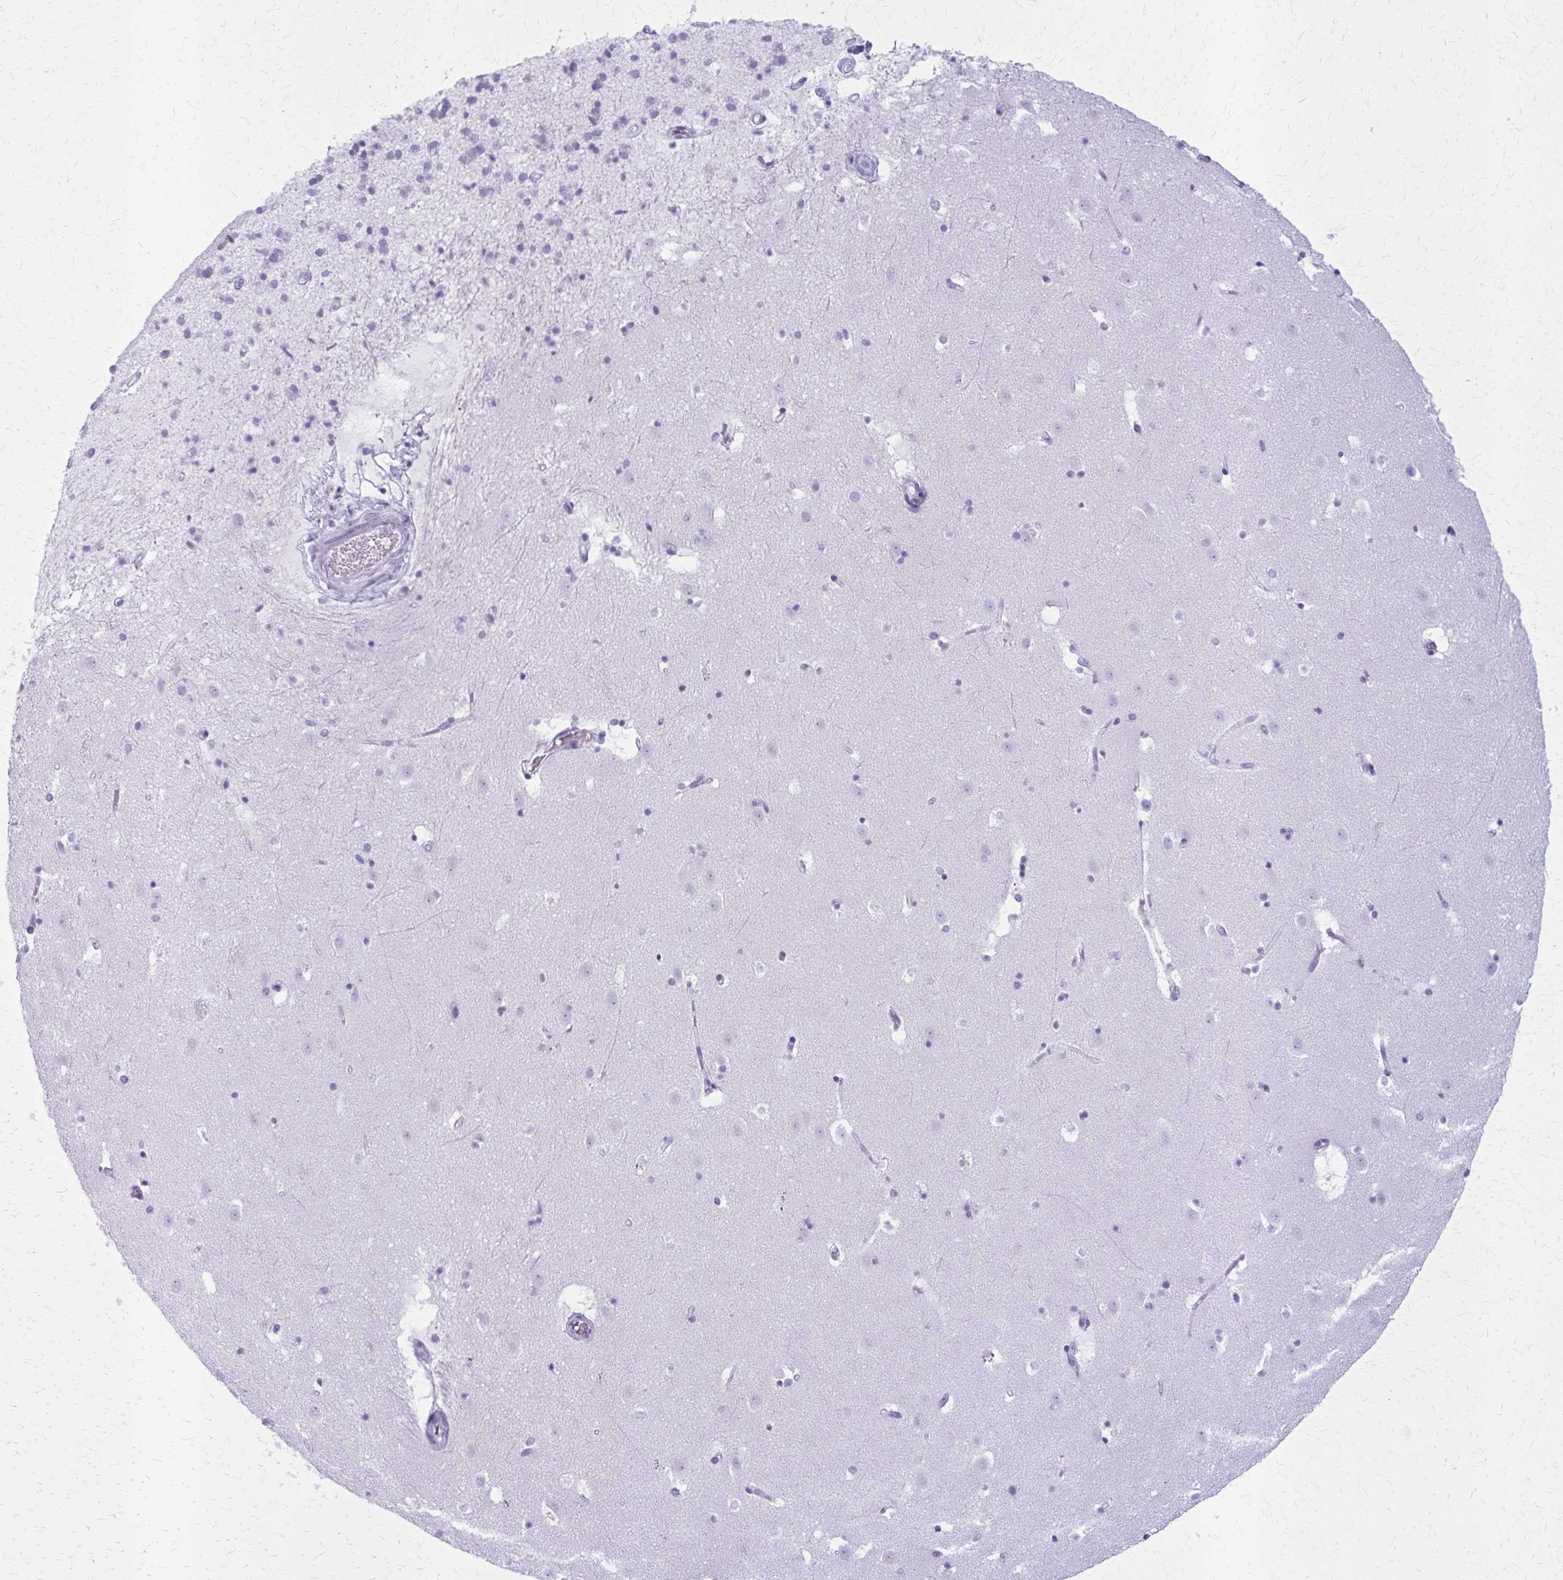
{"staining": {"intensity": "negative", "quantity": "none", "location": "none"}, "tissue": "caudate", "cell_type": "Glial cells", "image_type": "normal", "snomed": [{"axis": "morphology", "description": "Normal tissue, NOS"}, {"axis": "topography", "description": "Lateral ventricle wall"}], "caption": "High magnification brightfield microscopy of normal caudate stained with DAB (3,3'-diaminobenzidine) (brown) and counterstained with hematoxylin (blue): glial cells show no significant staining. (DAB (3,3'-diaminobenzidine) IHC visualized using brightfield microscopy, high magnification).", "gene": "ZDHHC7", "patient": {"sex": "male", "age": 37}}